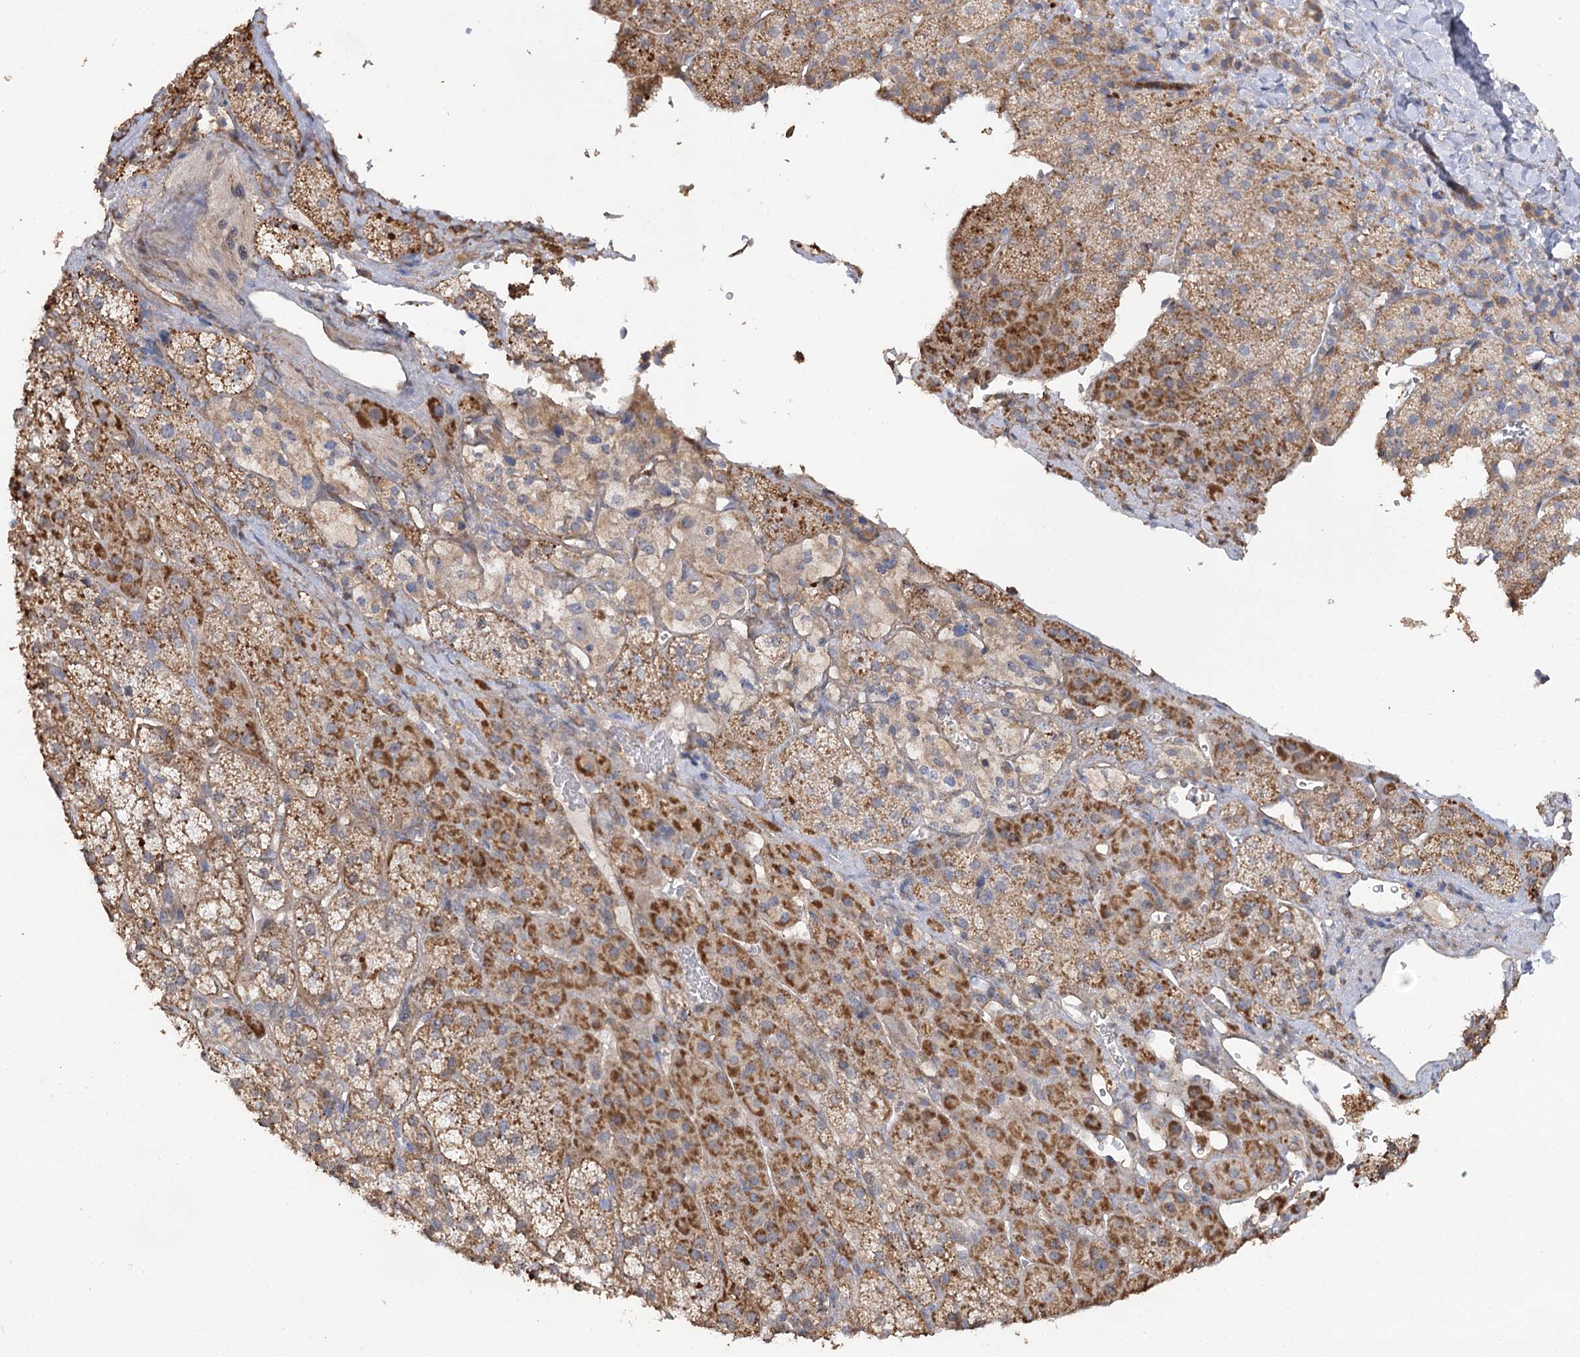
{"staining": {"intensity": "moderate", "quantity": ">75%", "location": "cytoplasmic/membranous"}, "tissue": "adrenal gland", "cell_type": "Glandular cells", "image_type": "normal", "snomed": [{"axis": "morphology", "description": "Normal tissue, NOS"}, {"axis": "topography", "description": "Adrenal gland"}], "caption": "This image demonstrates IHC staining of benign adrenal gland, with medium moderate cytoplasmic/membranous positivity in about >75% of glandular cells.", "gene": "RUFY4", "patient": {"sex": "female", "age": 44}}